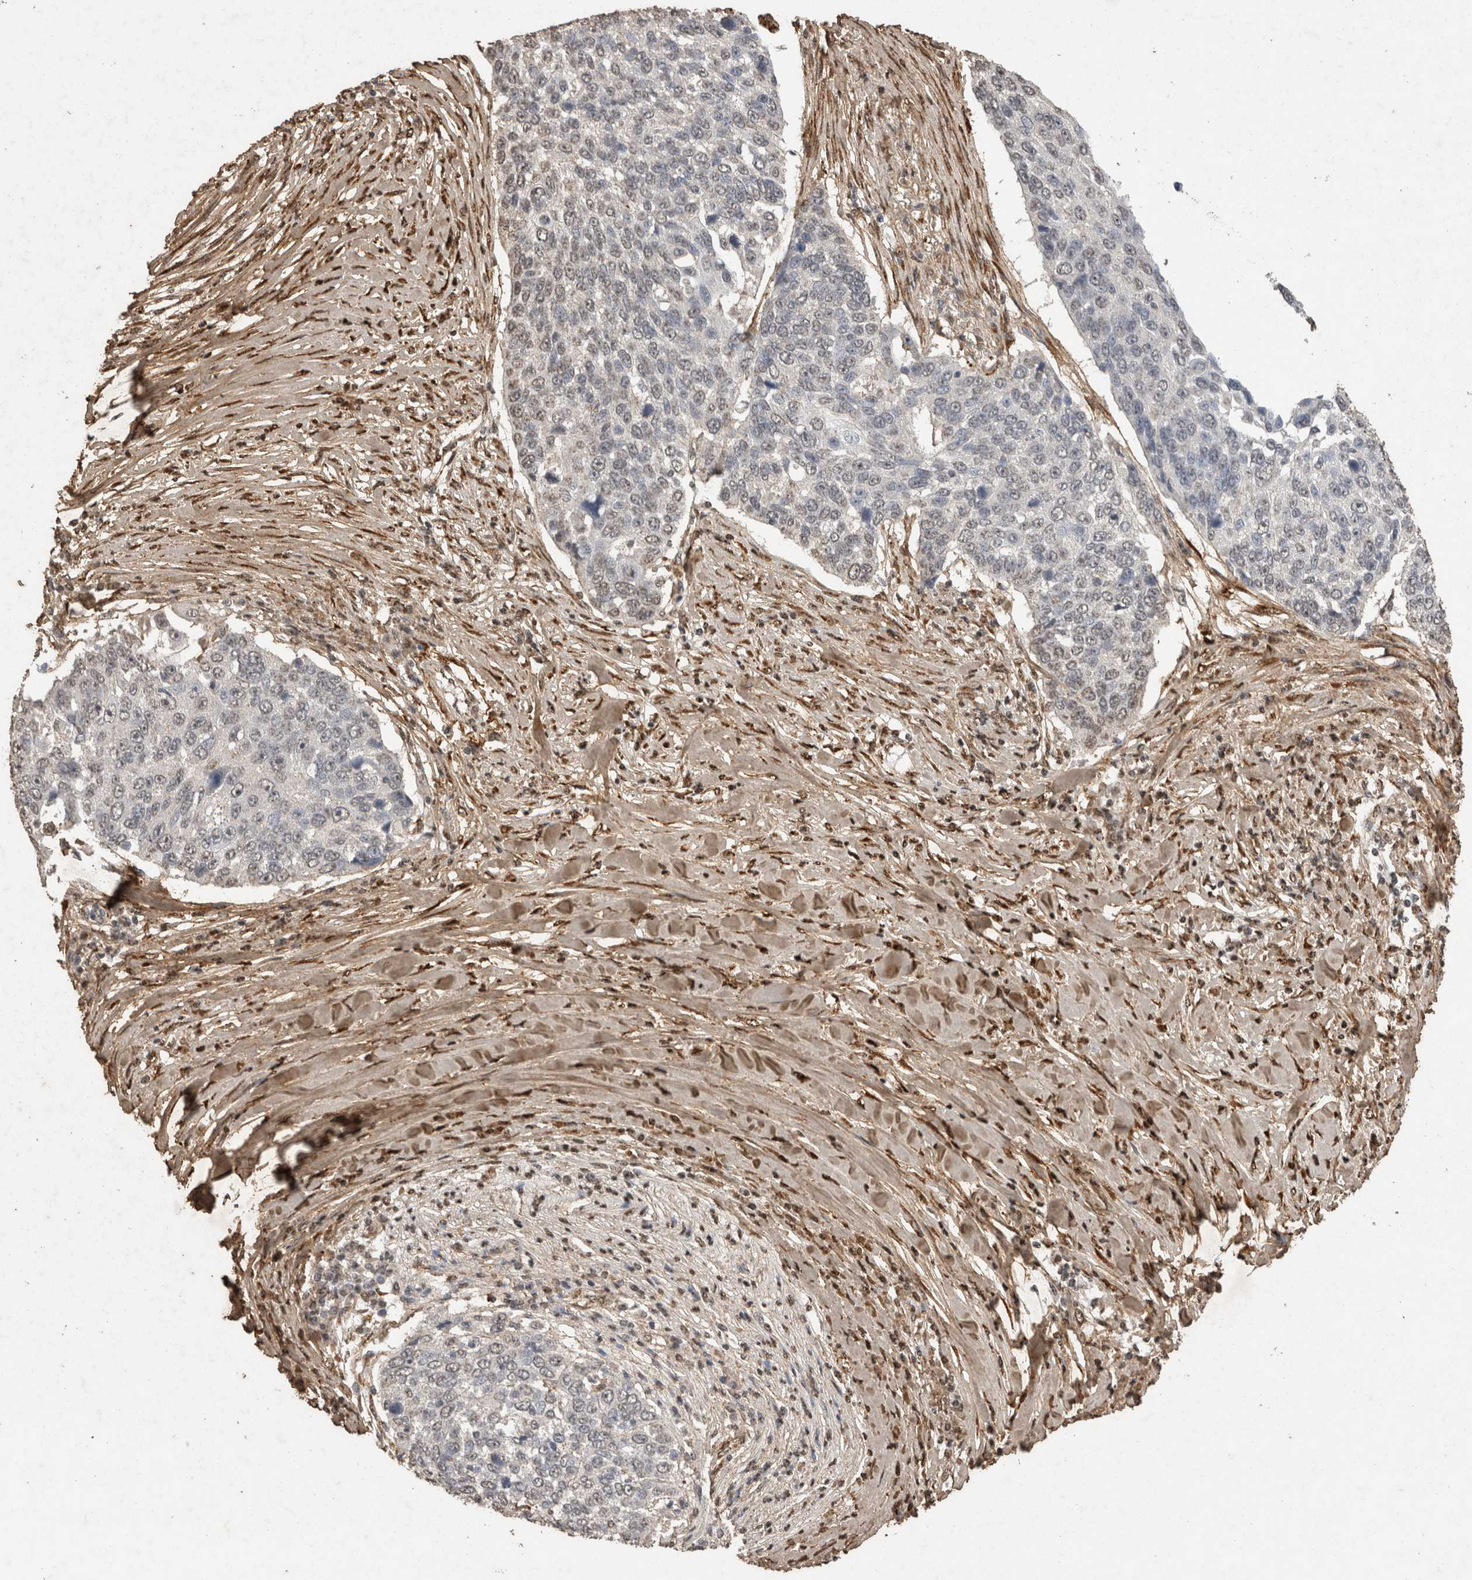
{"staining": {"intensity": "negative", "quantity": "none", "location": "none"}, "tissue": "lung cancer", "cell_type": "Tumor cells", "image_type": "cancer", "snomed": [{"axis": "morphology", "description": "Squamous cell carcinoma, NOS"}, {"axis": "topography", "description": "Lung"}], "caption": "Lung cancer (squamous cell carcinoma) was stained to show a protein in brown. There is no significant staining in tumor cells.", "gene": "C1QTNF5", "patient": {"sex": "male", "age": 66}}